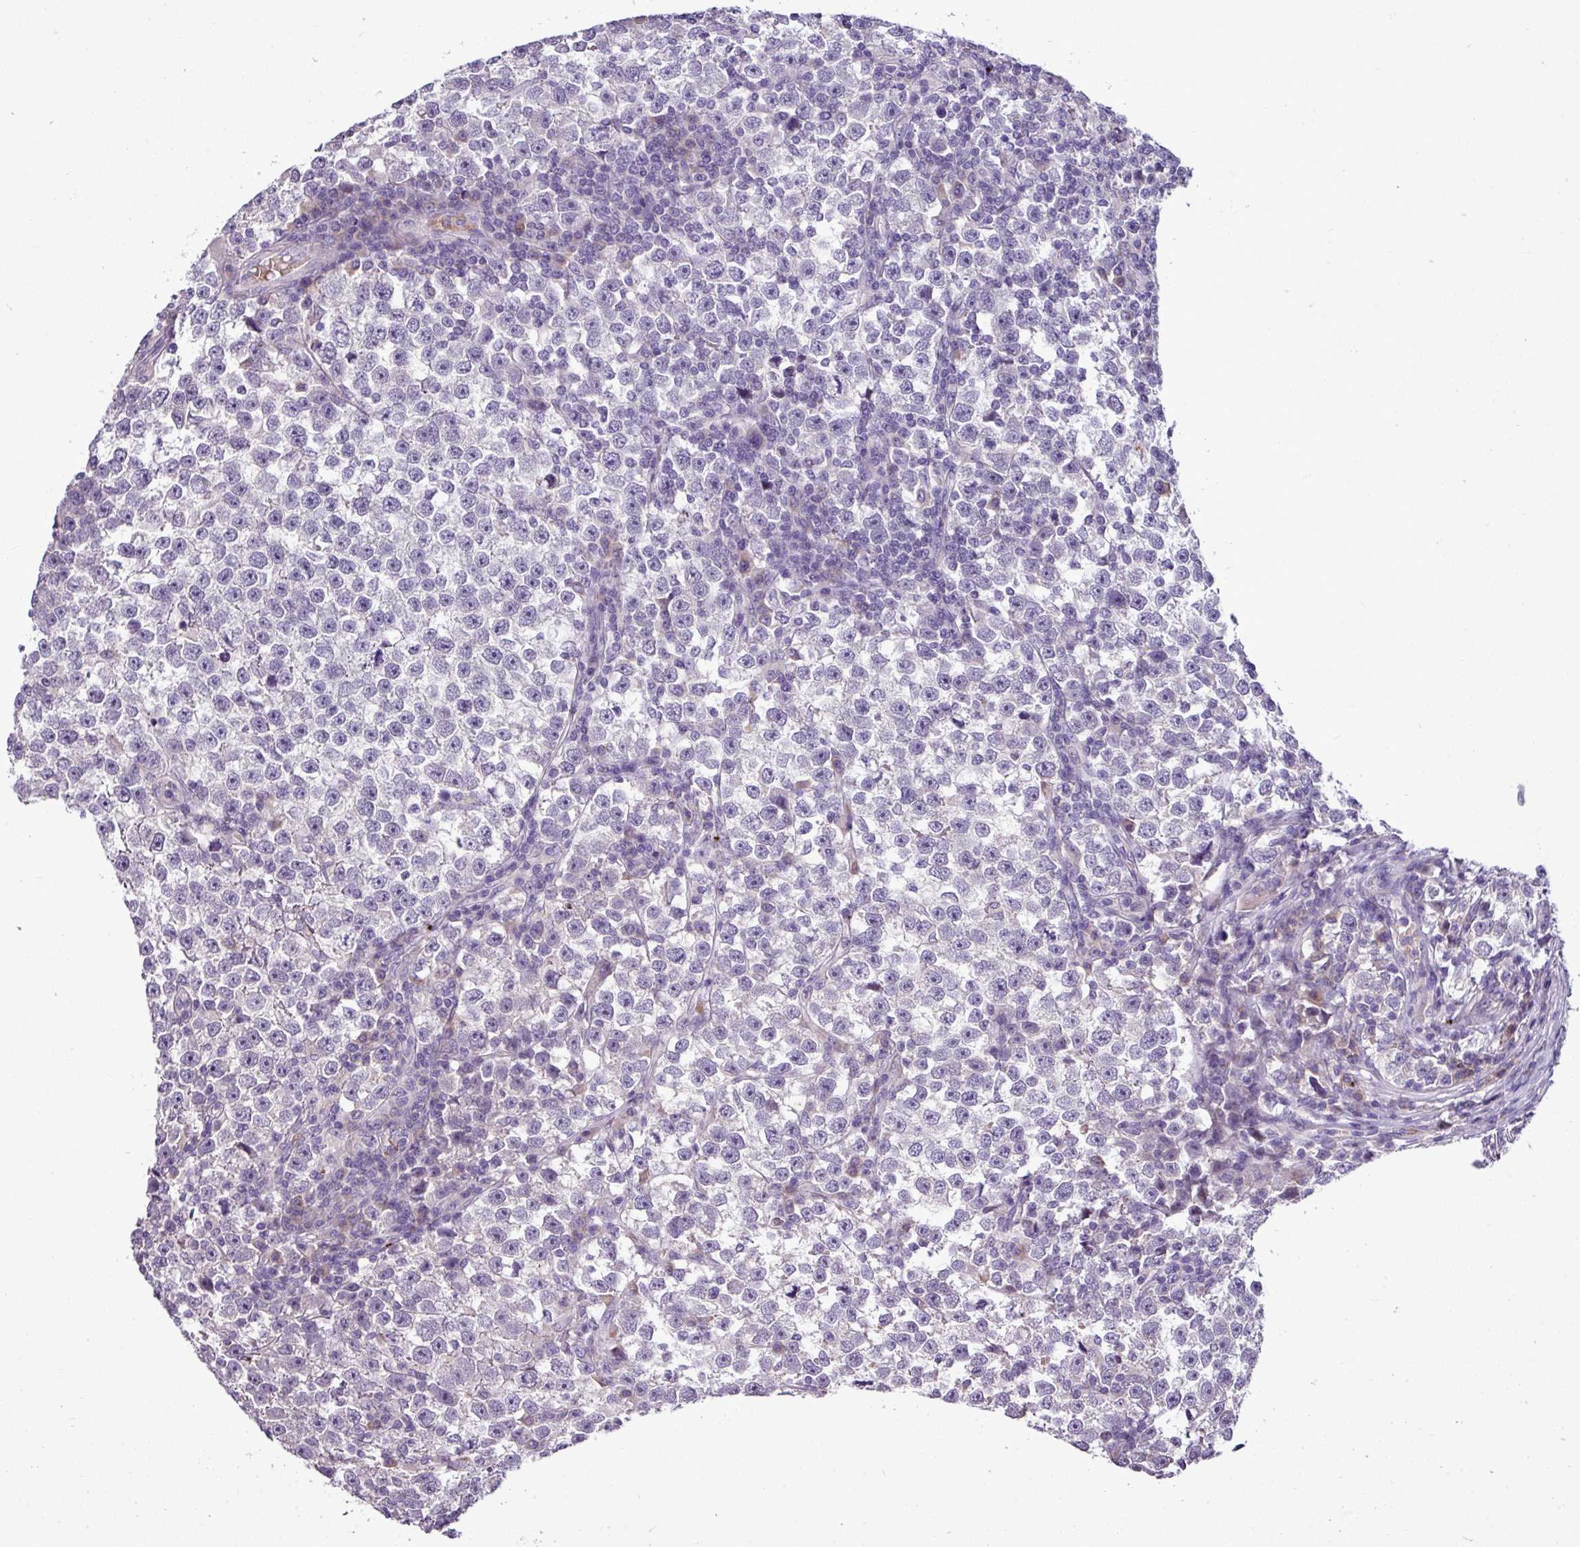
{"staining": {"intensity": "negative", "quantity": "none", "location": "none"}, "tissue": "testis cancer", "cell_type": "Tumor cells", "image_type": "cancer", "snomed": [{"axis": "morphology", "description": "Normal tissue, NOS"}, {"axis": "morphology", "description": "Seminoma, NOS"}, {"axis": "topography", "description": "Testis"}], "caption": "Immunohistochemical staining of seminoma (testis) exhibits no significant expression in tumor cells. Brightfield microscopy of immunohistochemistry stained with DAB (brown) and hematoxylin (blue), captured at high magnification.", "gene": "IL17A", "patient": {"sex": "male", "age": 43}}